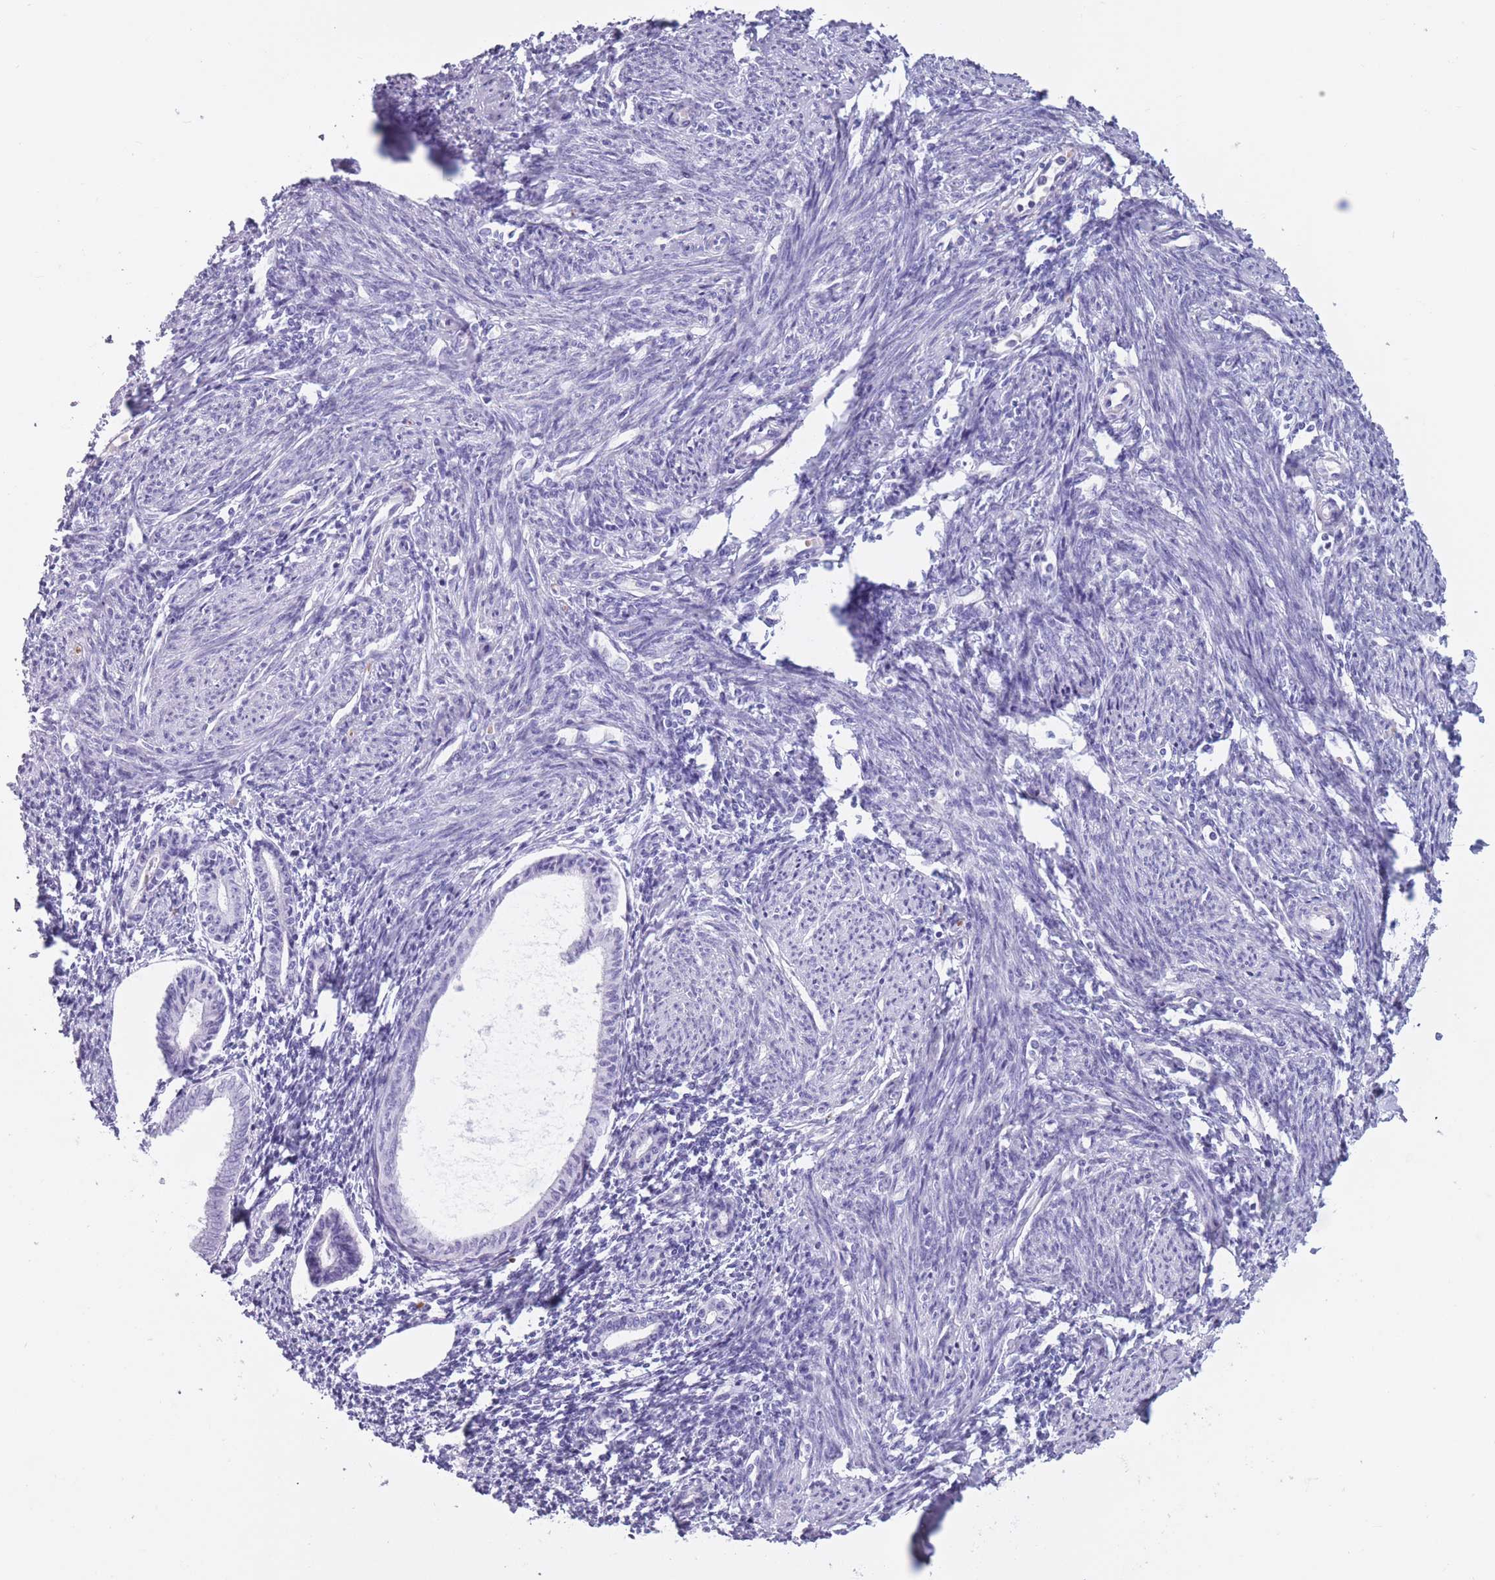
{"staining": {"intensity": "negative", "quantity": "none", "location": "none"}, "tissue": "endometrium", "cell_type": "Cells in endometrial stroma", "image_type": "normal", "snomed": [{"axis": "morphology", "description": "Normal tissue, NOS"}, {"axis": "topography", "description": "Endometrium"}], "caption": "An image of endometrium stained for a protein reveals no brown staining in cells in endometrial stroma. (DAB (3,3'-diaminobenzidine) immunohistochemistry (IHC) visualized using brightfield microscopy, high magnification).", "gene": "OR7C1", "patient": {"sex": "female", "age": 63}}